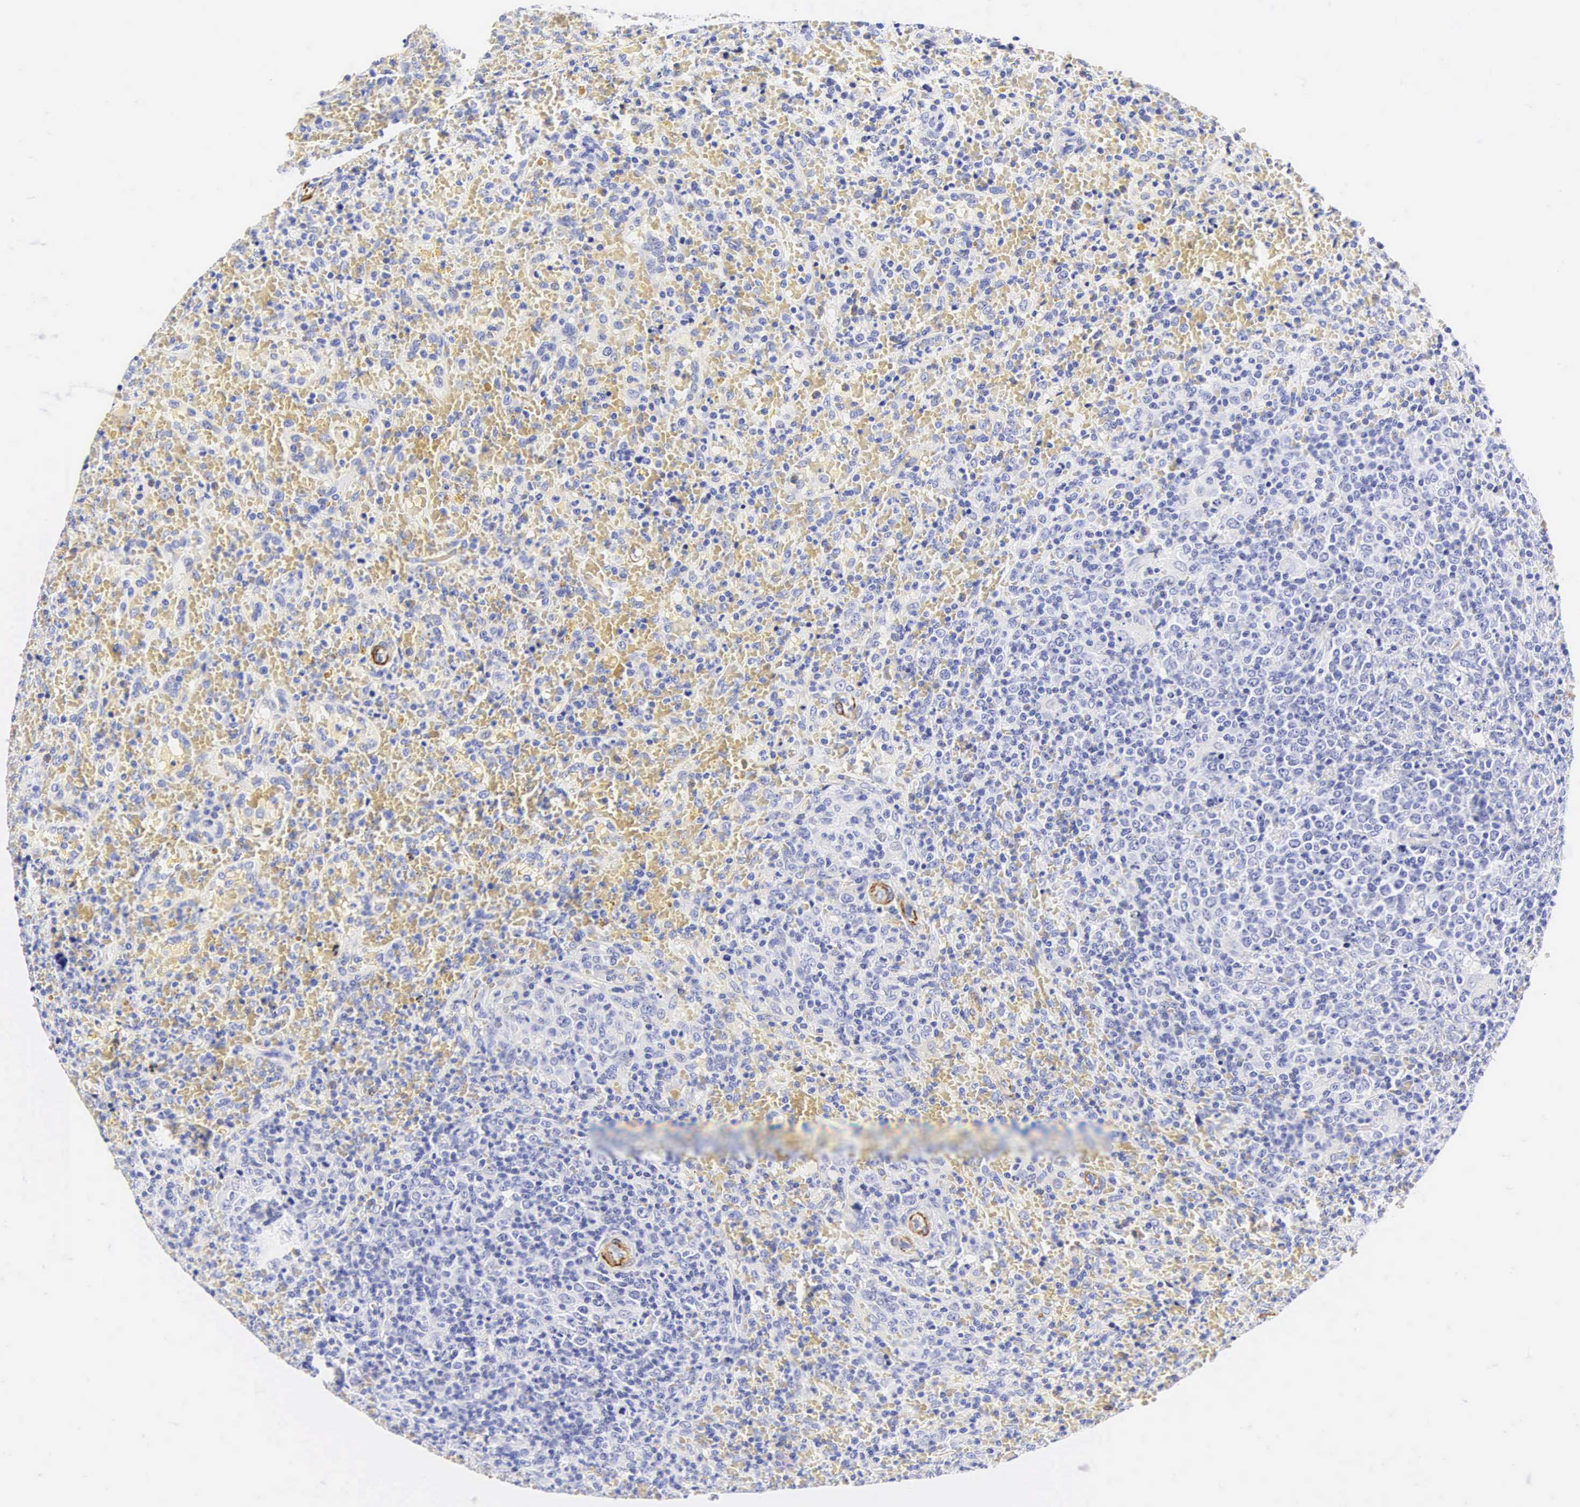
{"staining": {"intensity": "negative", "quantity": "none", "location": "none"}, "tissue": "lymphoma", "cell_type": "Tumor cells", "image_type": "cancer", "snomed": [{"axis": "morphology", "description": "Malignant lymphoma, non-Hodgkin's type, High grade"}, {"axis": "topography", "description": "Spleen"}, {"axis": "topography", "description": "Lymph node"}], "caption": "High power microscopy micrograph of an immunohistochemistry histopathology image of malignant lymphoma, non-Hodgkin's type (high-grade), revealing no significant expression in tumor cells.", "gene": "CALD1", "patient": {"sex": "female", "age": 70}}